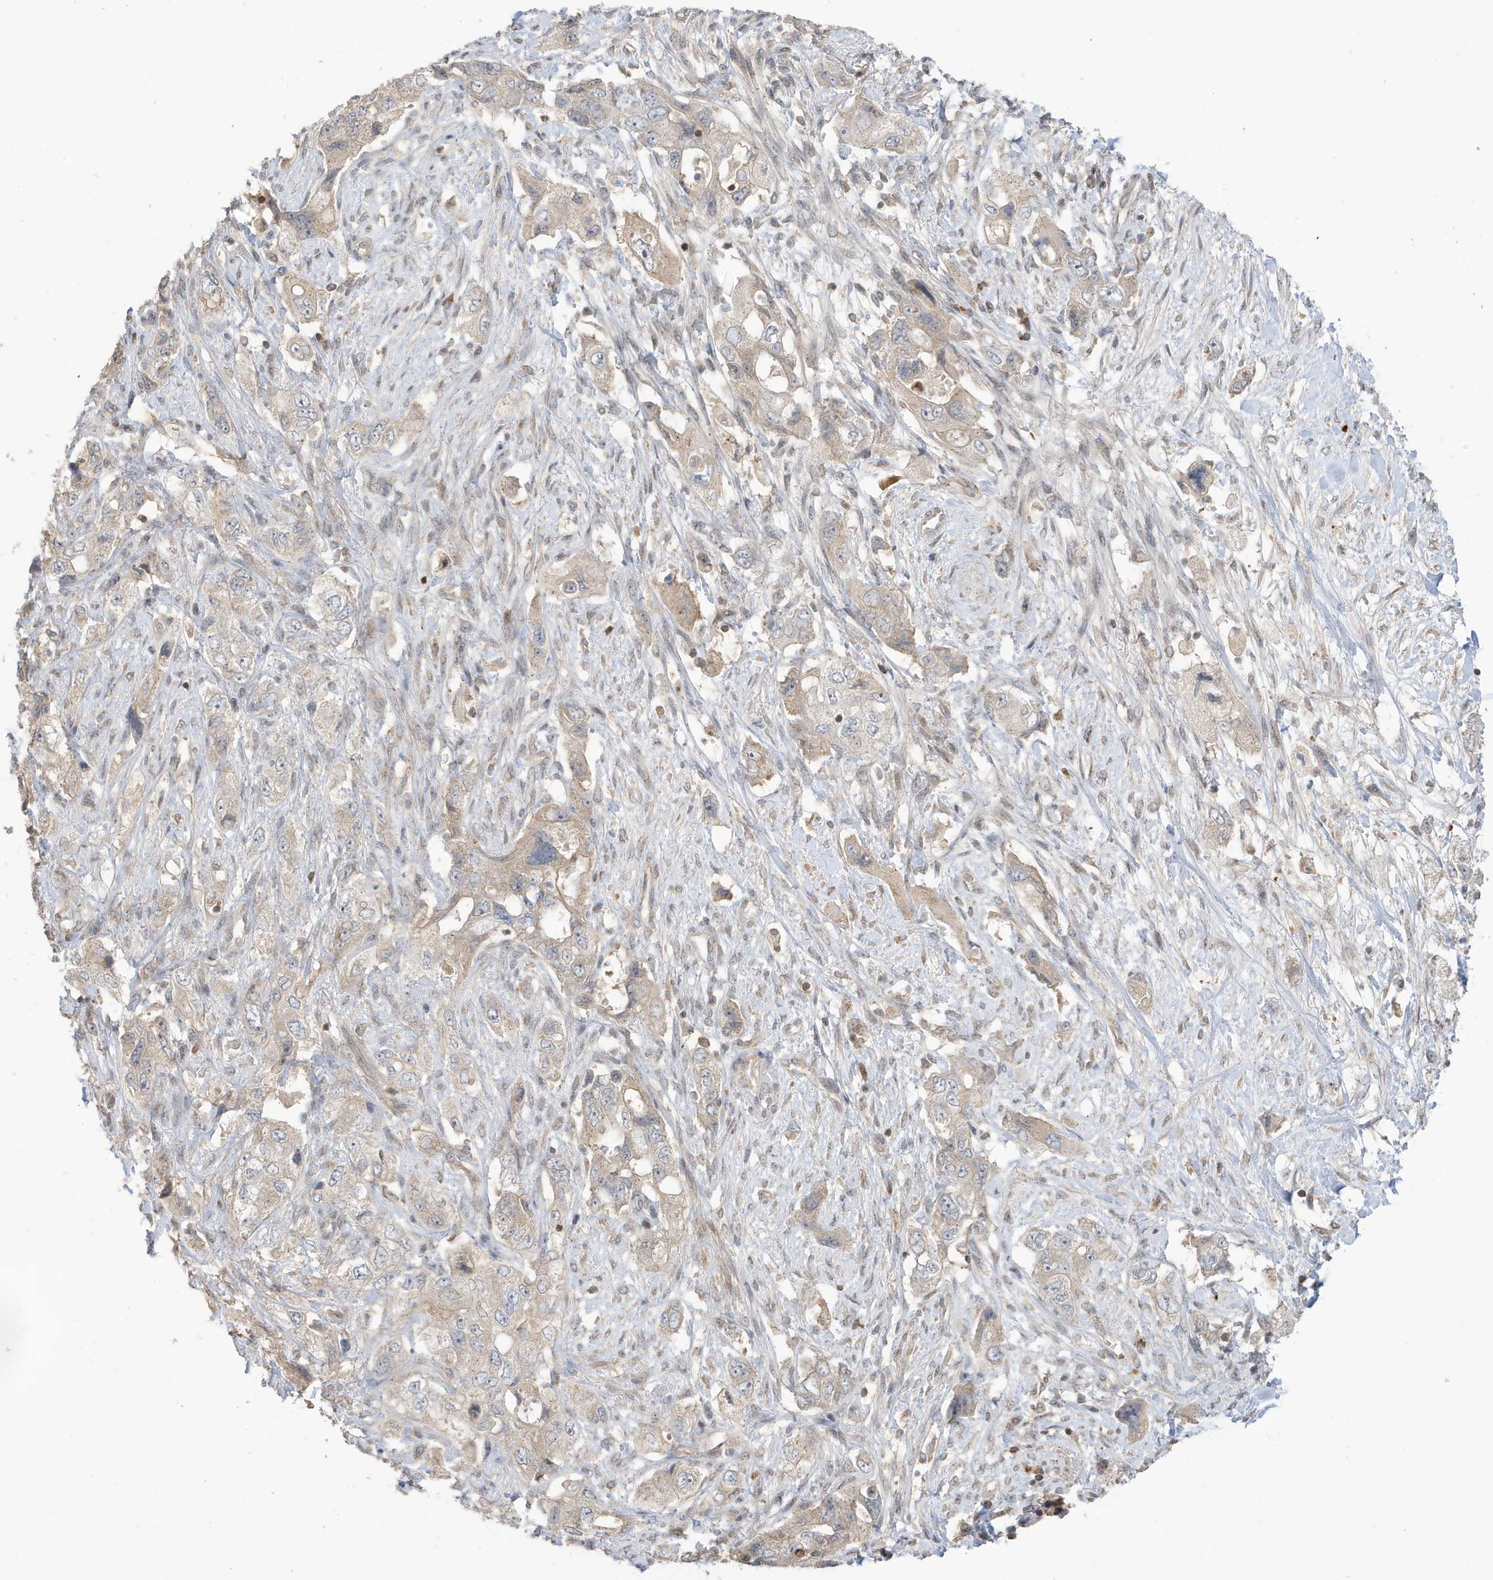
{"staining": {"intensity": "weak", "quantity": ">75%", "location": "cytoplasmic/membranous"}, "tissue": "pancreatic cancer", "cell_type": "Tumor cells", "image_type": "cancer", "snomed": [{"axis": "morphology", "description": "Adenocarcinoma, NOS"}, {"axis": "topography", "description": "Pancreas"}], "caption": "Adenocarcinoma (pancreatic) was stained to show a protein in brown. There is low levels of weak cytoplasmic/membranous expression in about >75% of tumor cells. Ihc stains the protein in brown and the nuclei are stained blue.", "gene": "TAB3", "patient": {"sex": "female", "age": 73}}